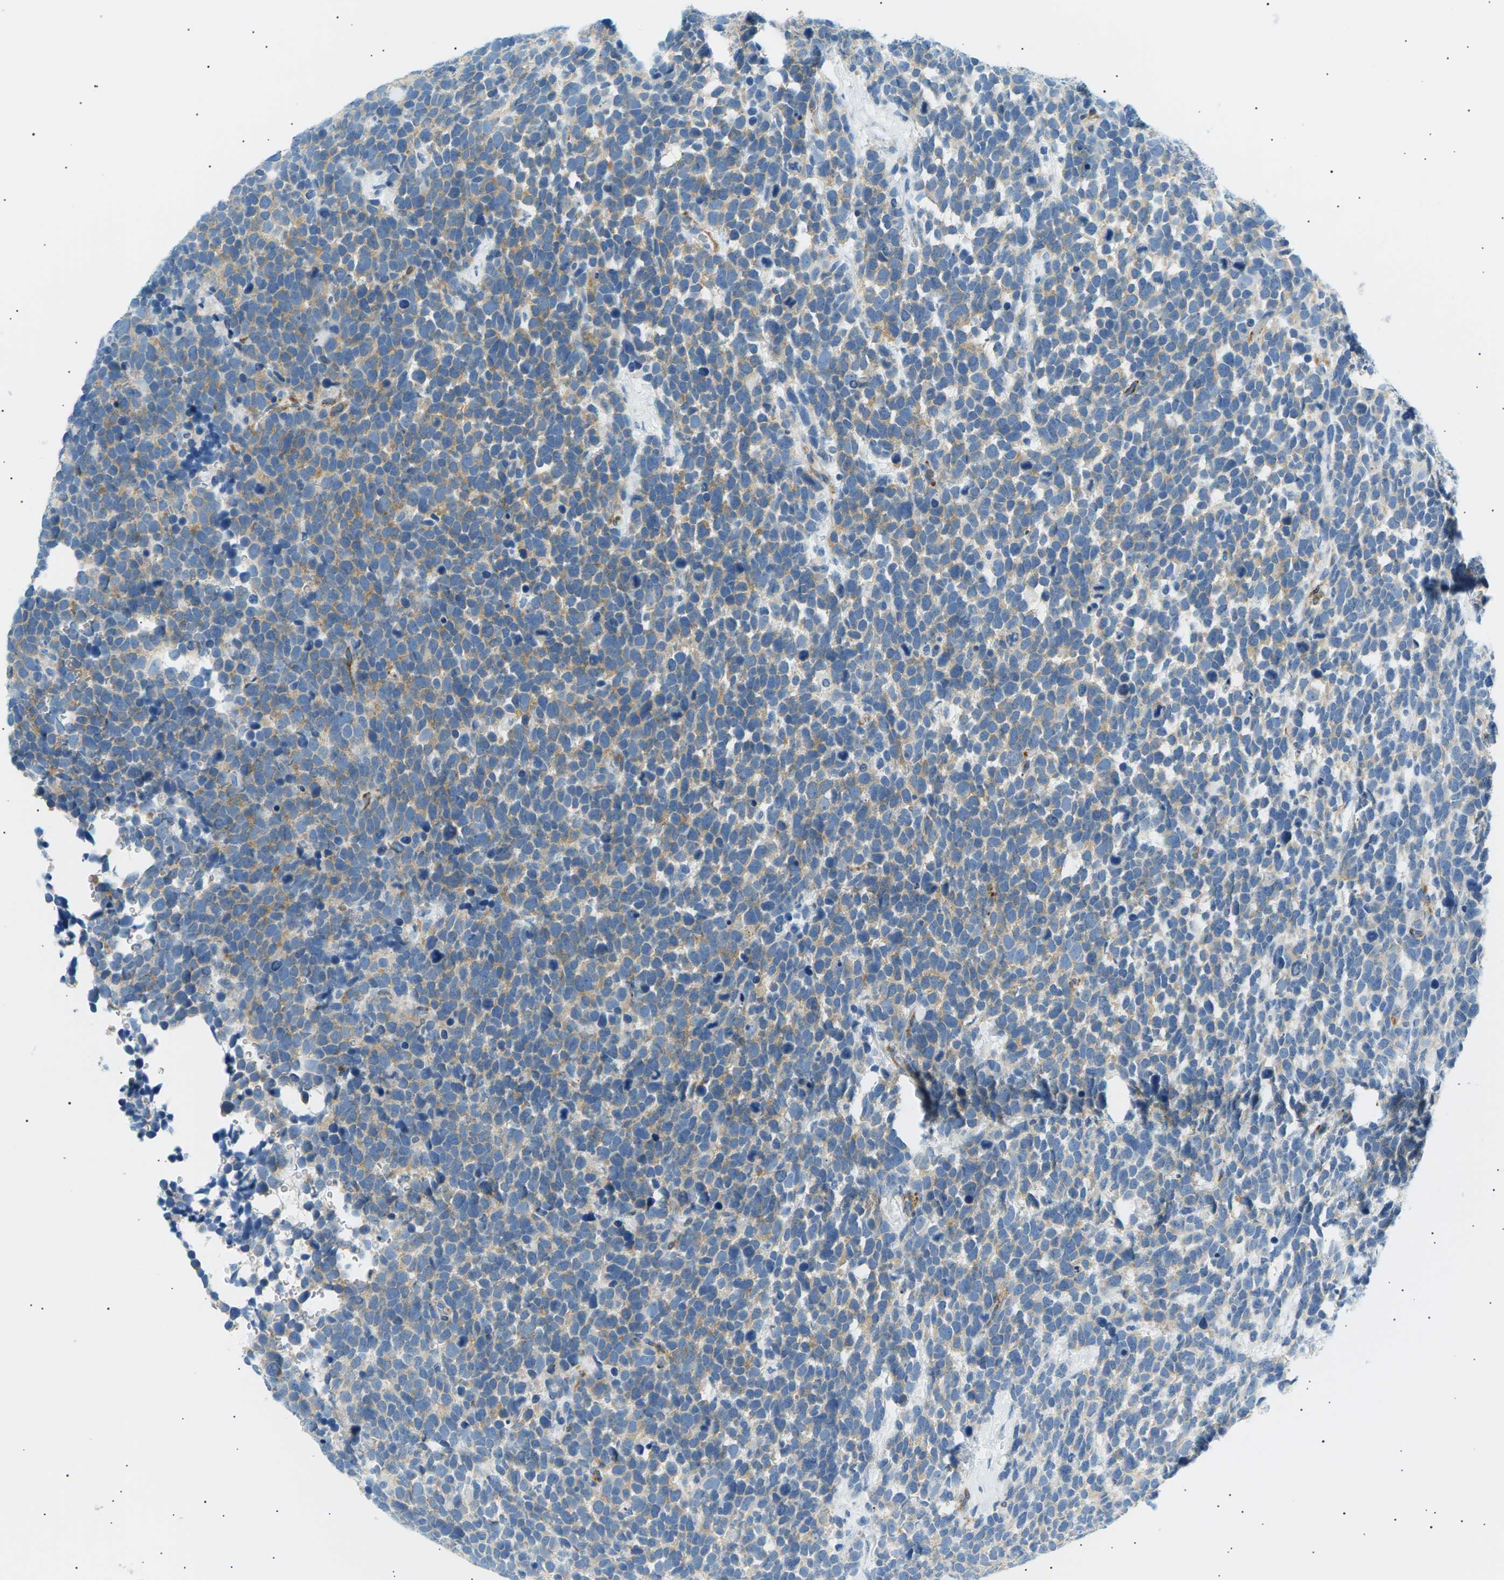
{"staining": {"intensity": "weak", "quantity": "25%-75%", "location": "cytoplasmic/membranous"}, "tissue": "urothelial cancer", "cell_type": "Tumor cells", "image_type": "cancer", "snomed": [{"axis": "morphology", "description": "Urothelial carcinoma, High grade"}, {"axis": "topography", "description": "Urinary bladder"}], "caption": "A high-resolution histopathology image shows IHC staining of urothelial cancer, which shows weak cytoplasmic/membranous expression in about 25%-75% of tumor cells. Using DAB (brown) and hematoxylin (blue) stains, captured at high magnification using brightfield microscopy.", "gene": "SEPTIN5", "patient": {"sex": "female", "age": 82}}